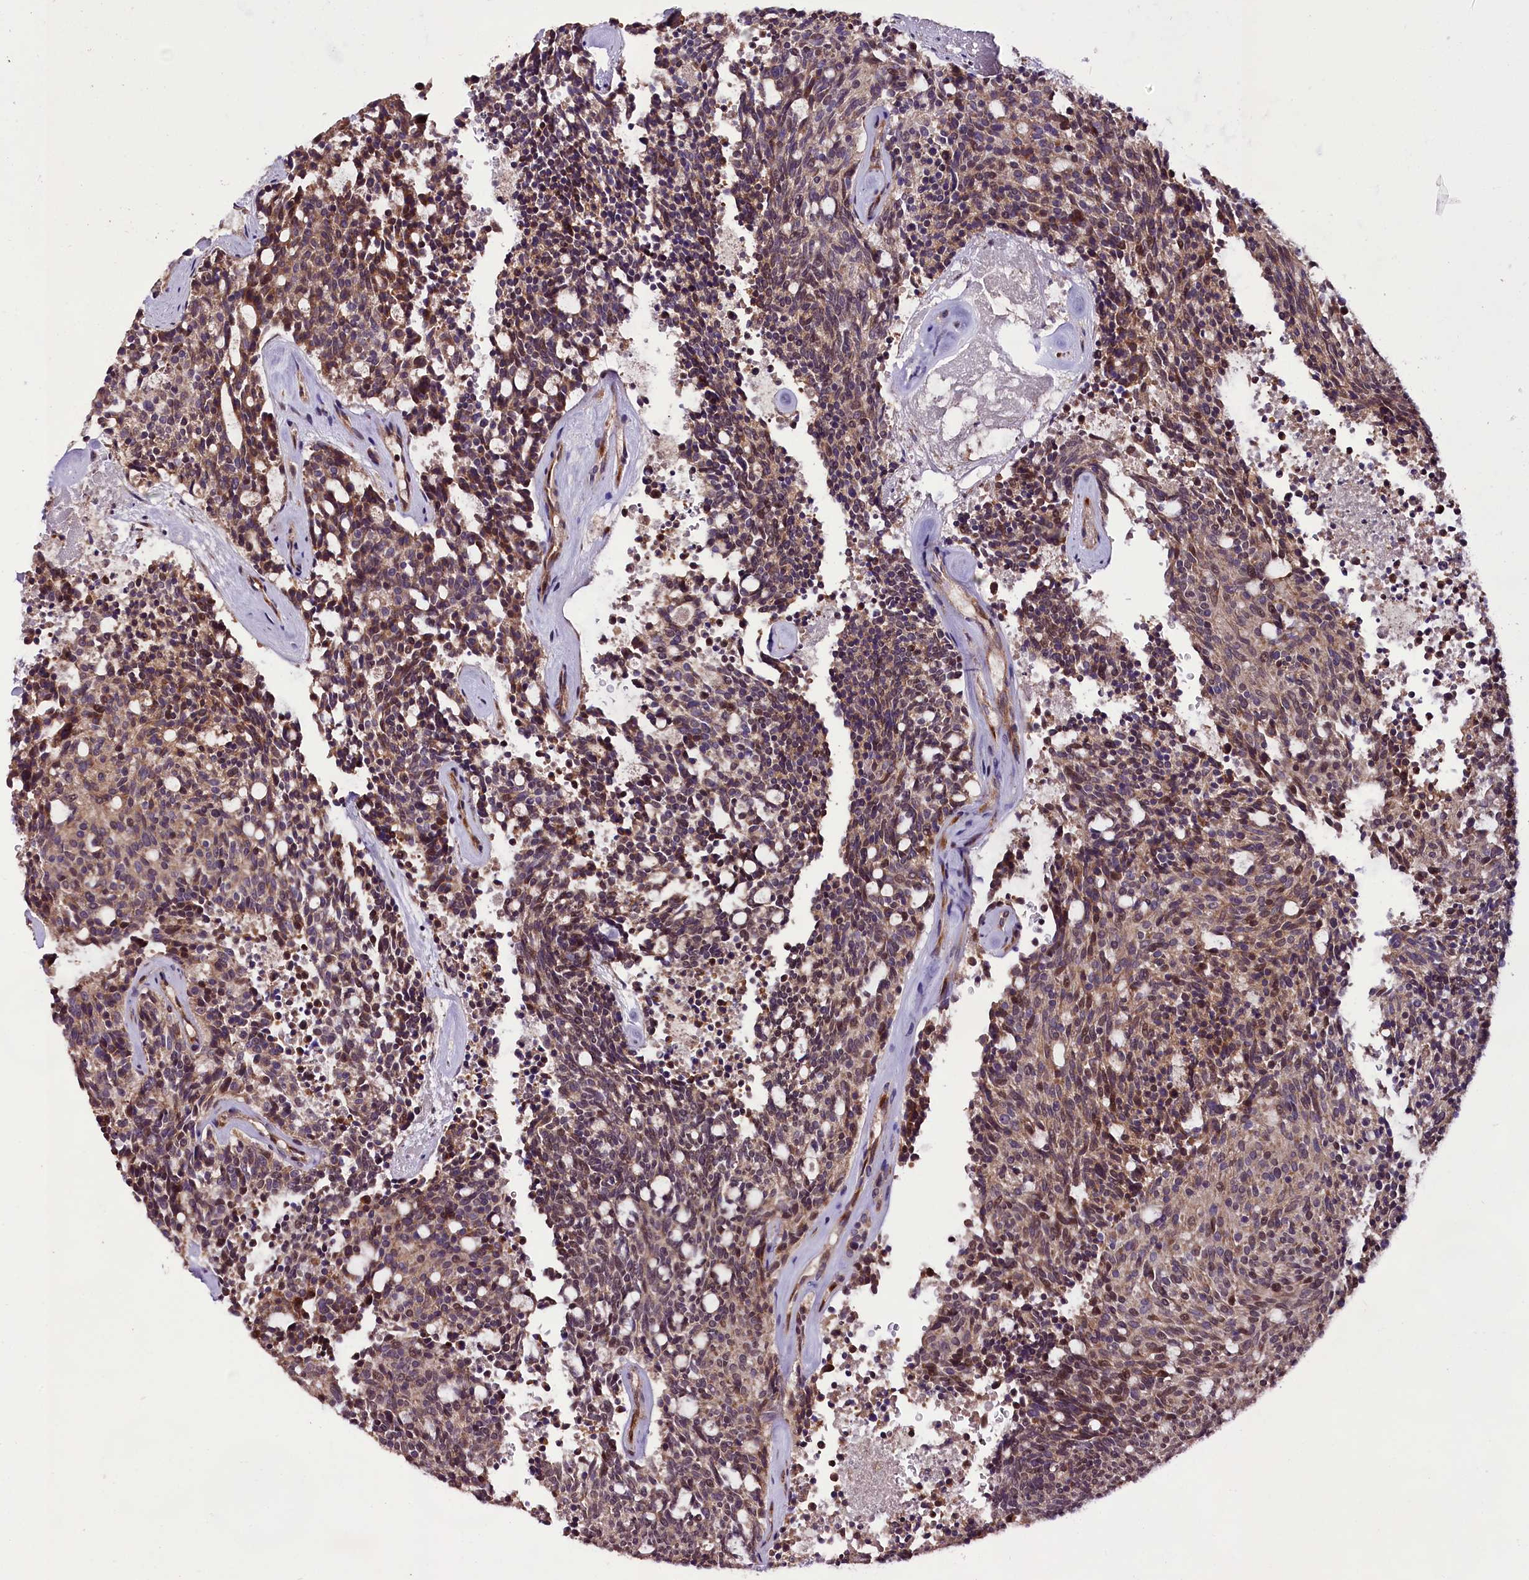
{"staining": {"intensity": "moderate", "quantity": "25%-75%", "location": "cytoplasmic/membranous,nuclear"}, "tissue": "carcinoid", "cell_type": "Tumor cells", "image_type": "cancer", "snomed": [{"axis": "morphology", "description": "Carcinoid, malignant, NOS"}, {"axis": "topography", "description": "Pancreas"}], "caption": "Immunohistochemical staining of carcinoid demonstrates medium levels of moderate cytoplasmic/membranous and nuclear protein expression in about 25%-75% of tumor cells. The staining was performed using DAB (3,3'-diaminobenzidine) to visualize the protein expression in brown, while the nuclei were stained in blue with hematoxylin (Magnification: 20x).", "gene": "RPUSD2", "patient": {"sex": "female", "age": 54}}